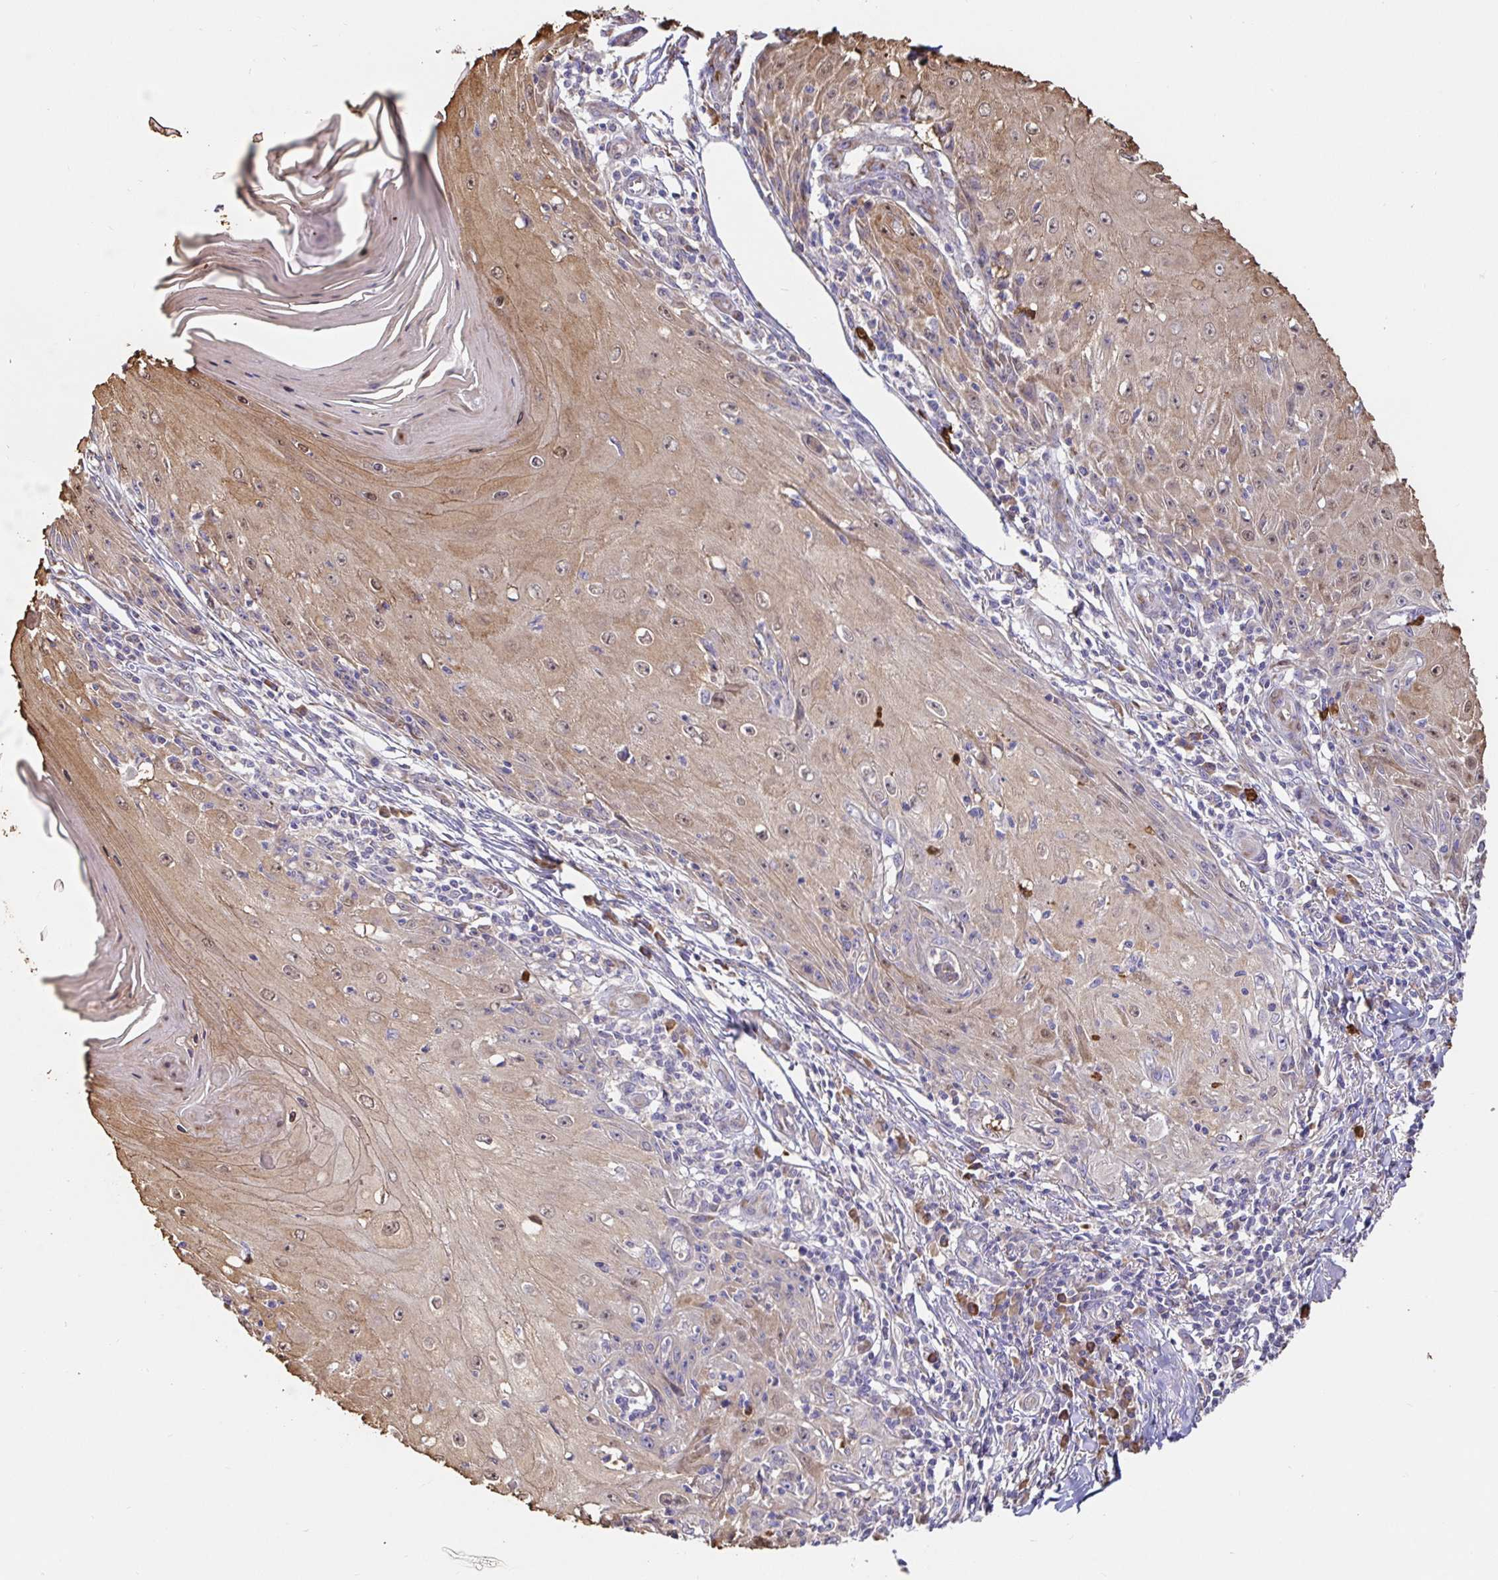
{"staining": {"intensity": "moderate", "quantity": ">75%", "location": "cytoplasmic/membranous"}, "tissue": "skin cancer", "cell_type": "Tumor cells", "image_type": "cancer", "snomed": [{"axis": "morphology", "description": "Squamous cell carcinoma, NOS"}, {"axis": "topography", "description": "Skin"}], "caption": "A micrograph of squamous cell carcinoma (skin) stained for a protein shows moderate cytoplasmic/membranous brown staining in tumor cells.", "gene": "PDPK1", "patient": {"sex": "female", "age": 73}}